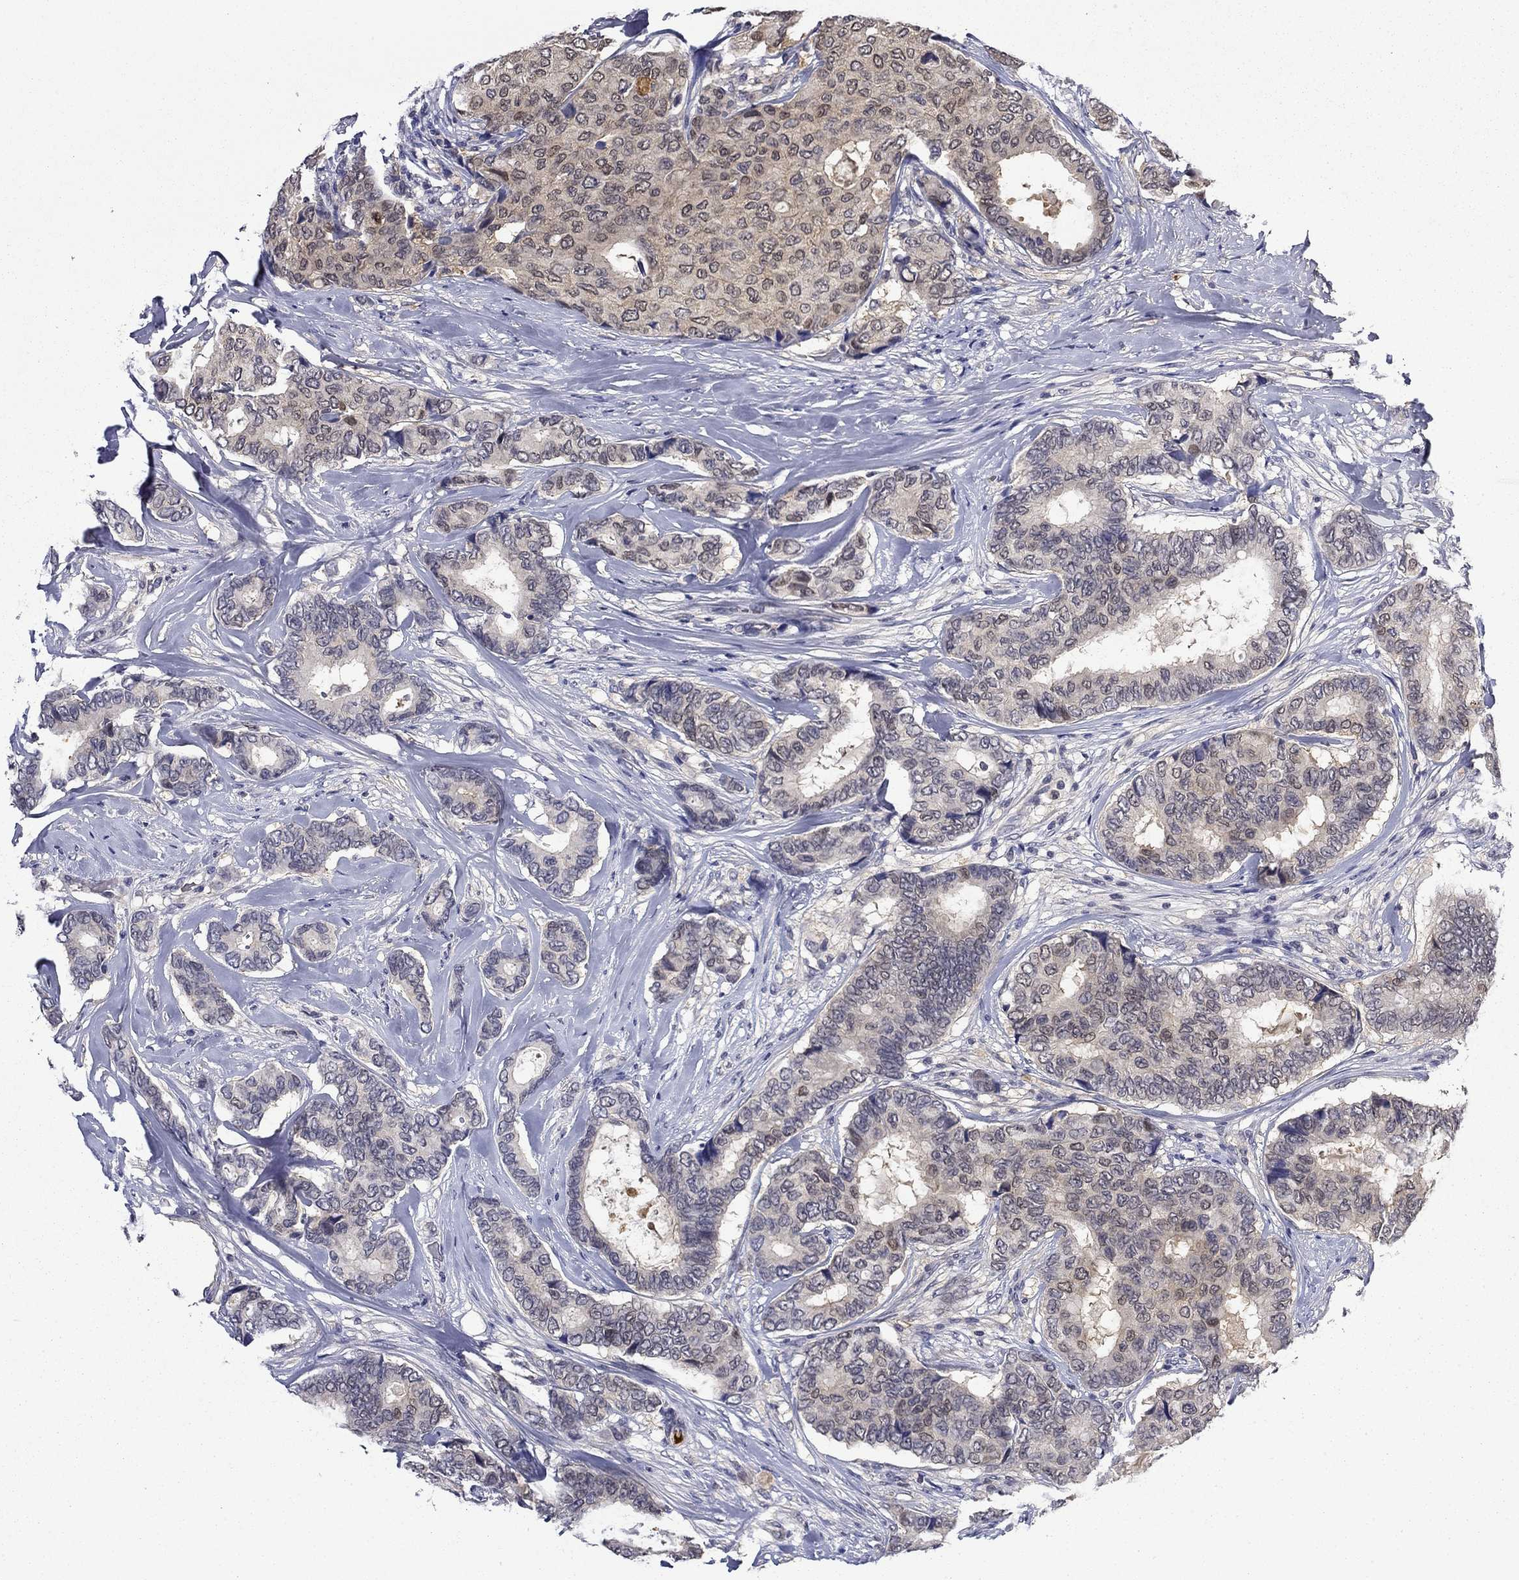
{"staining": {"intensity": "negative", "quantity": "none", "location": "none"}, "tissue": "breast cancer", "cell_type": "Tumor cells", "image_type": "cancer", "snomed": [{"axis": "morphology", "description": "Duct carcinoma"}, {"axis": "topography", "description": "Breast"}], "caption": "There is no significant expression in tumor cells of breast infiltrating ductal carcinoma.", "gene": "DDTL", "patient": {"sex": "female", "age": 75}}